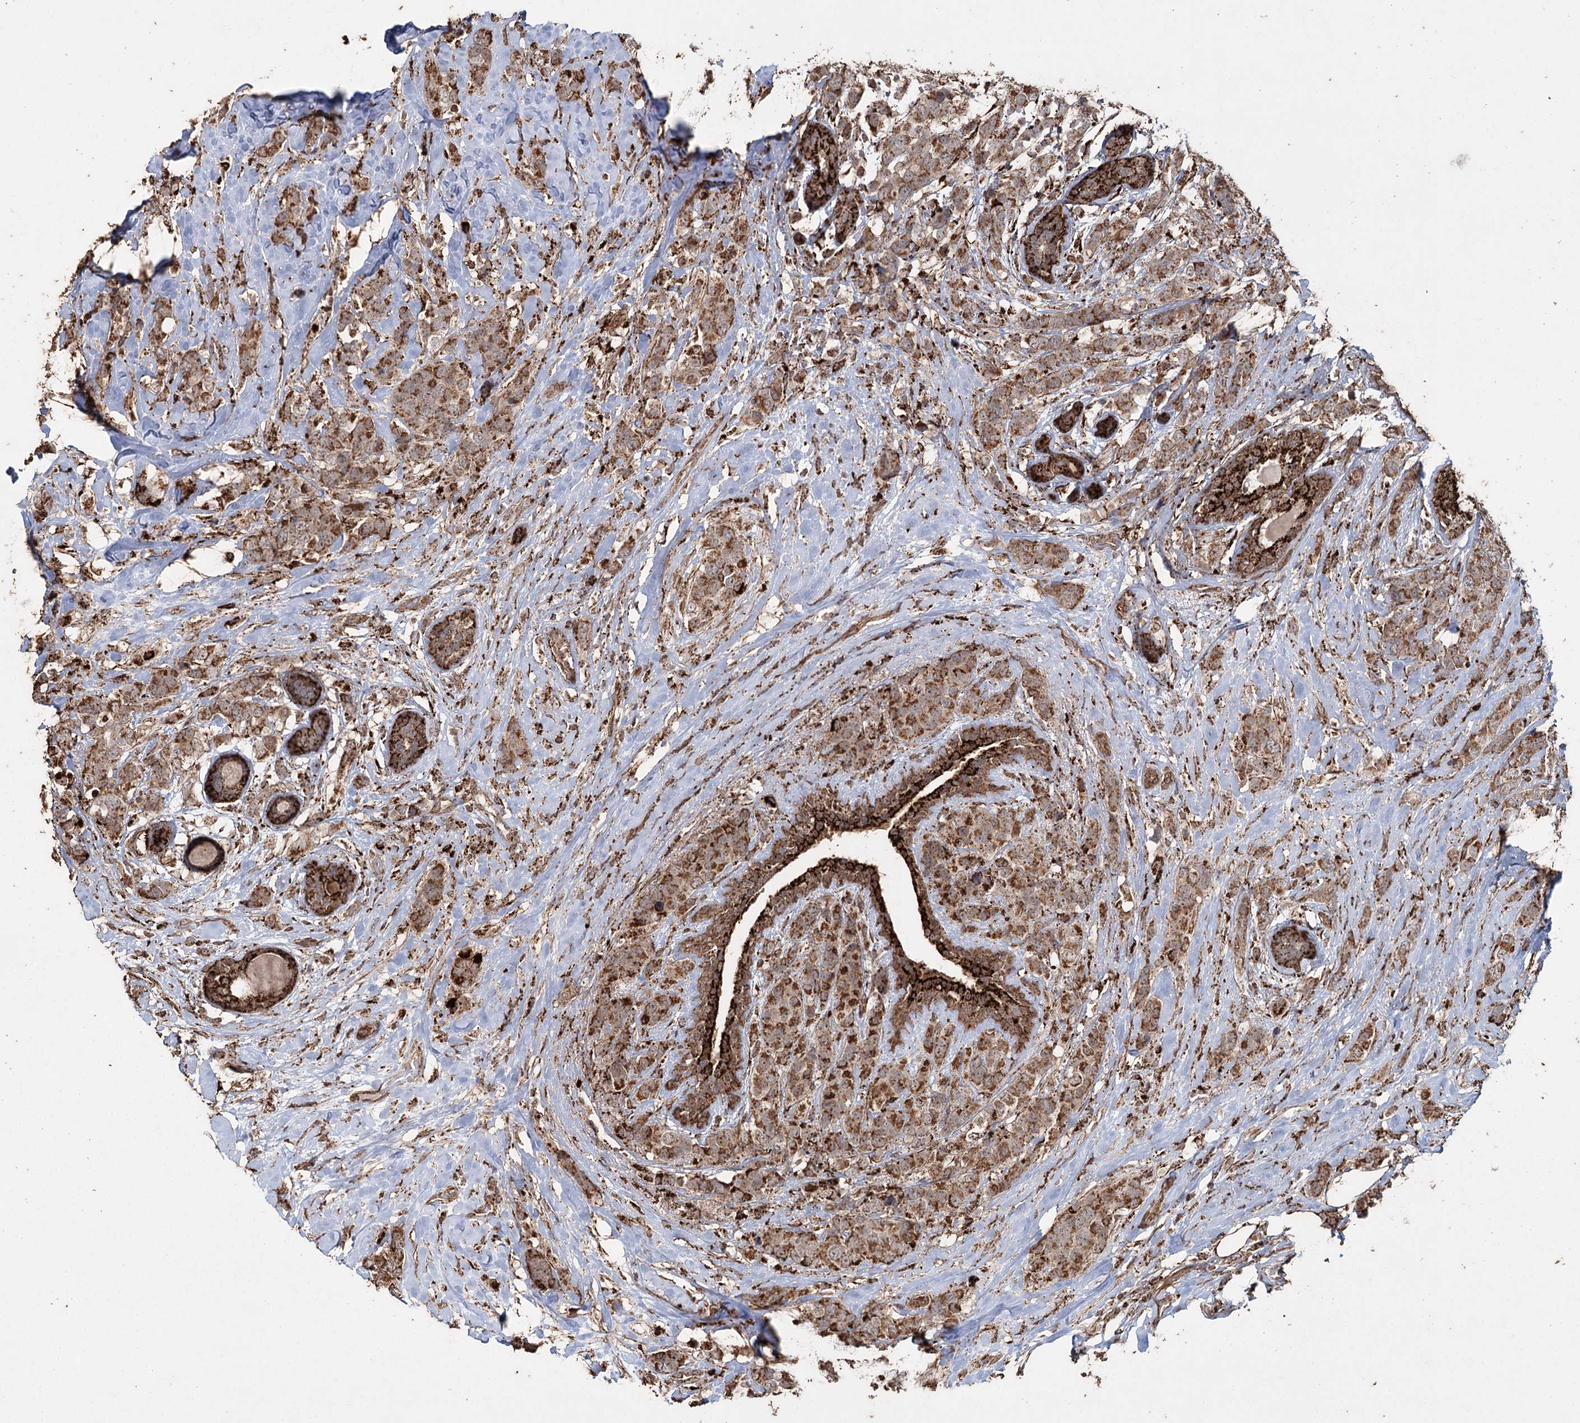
{"staining": {"intensity": "moderate", "quantity": ">75%", "location": "cytoplasmic/membranous"}, "tissue": "breast cancer", "cell_type": "Tumor cells", "image_type": "cancer", "snomed": [{"axis": "morphology", "description": "Lobular carcinoma"}, {"axis": "topography", "description": "Breast"}], "caption": "IHC (DAB (3,3'-diaminobenzidine)) staining of breast cancer (lobular carcinoma) demonstrates moderate cytoplasmic/membranous protein expression in approximately >75% of tumor cells.", "gene": "SLF2", "patient": {"sex": "female", "age": 59}}